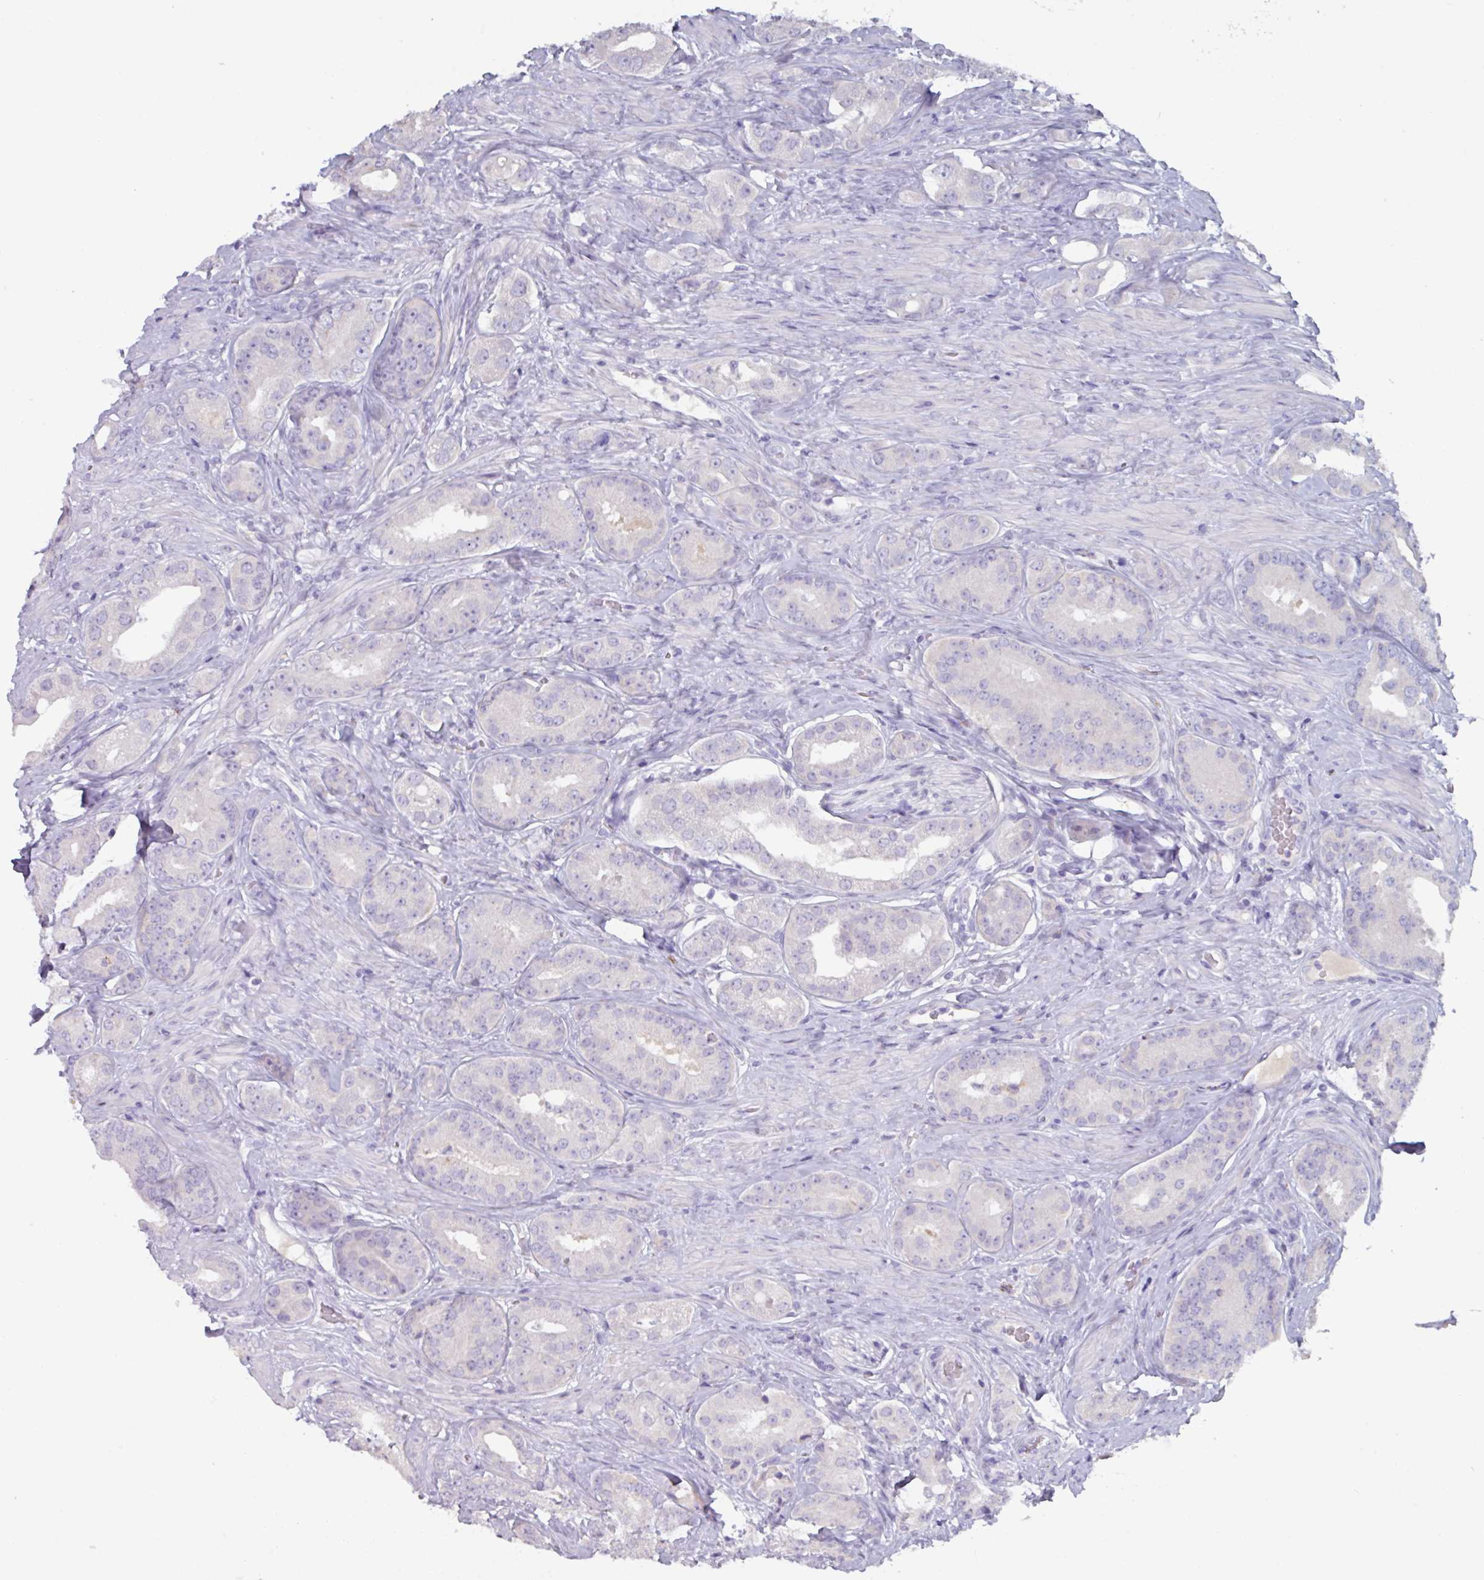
{"staining": {"intensity": "negative", "quantity": "none", "location": "none"}, "tissue": "prostate cancer", "cell_type": "Tumor cells", "image_type": "cancer", "snomed": [{"axis": "morphology", "description": "Adenocarcinoma, High grade"}, {"axis": "topography", "description": "Prostate"}], "caption": "Immunohistochemistry (IHC) photomicrograph of prostate adenocarcinoma (high-grade) stained for a protein (brown), which reveals no positivity in tumor cells. (Immunohistochemistry (IHC), brightfield microscopy, high magnification).", "gene": "OR2T10", "patient": {"sex": "male", "age": 63}}